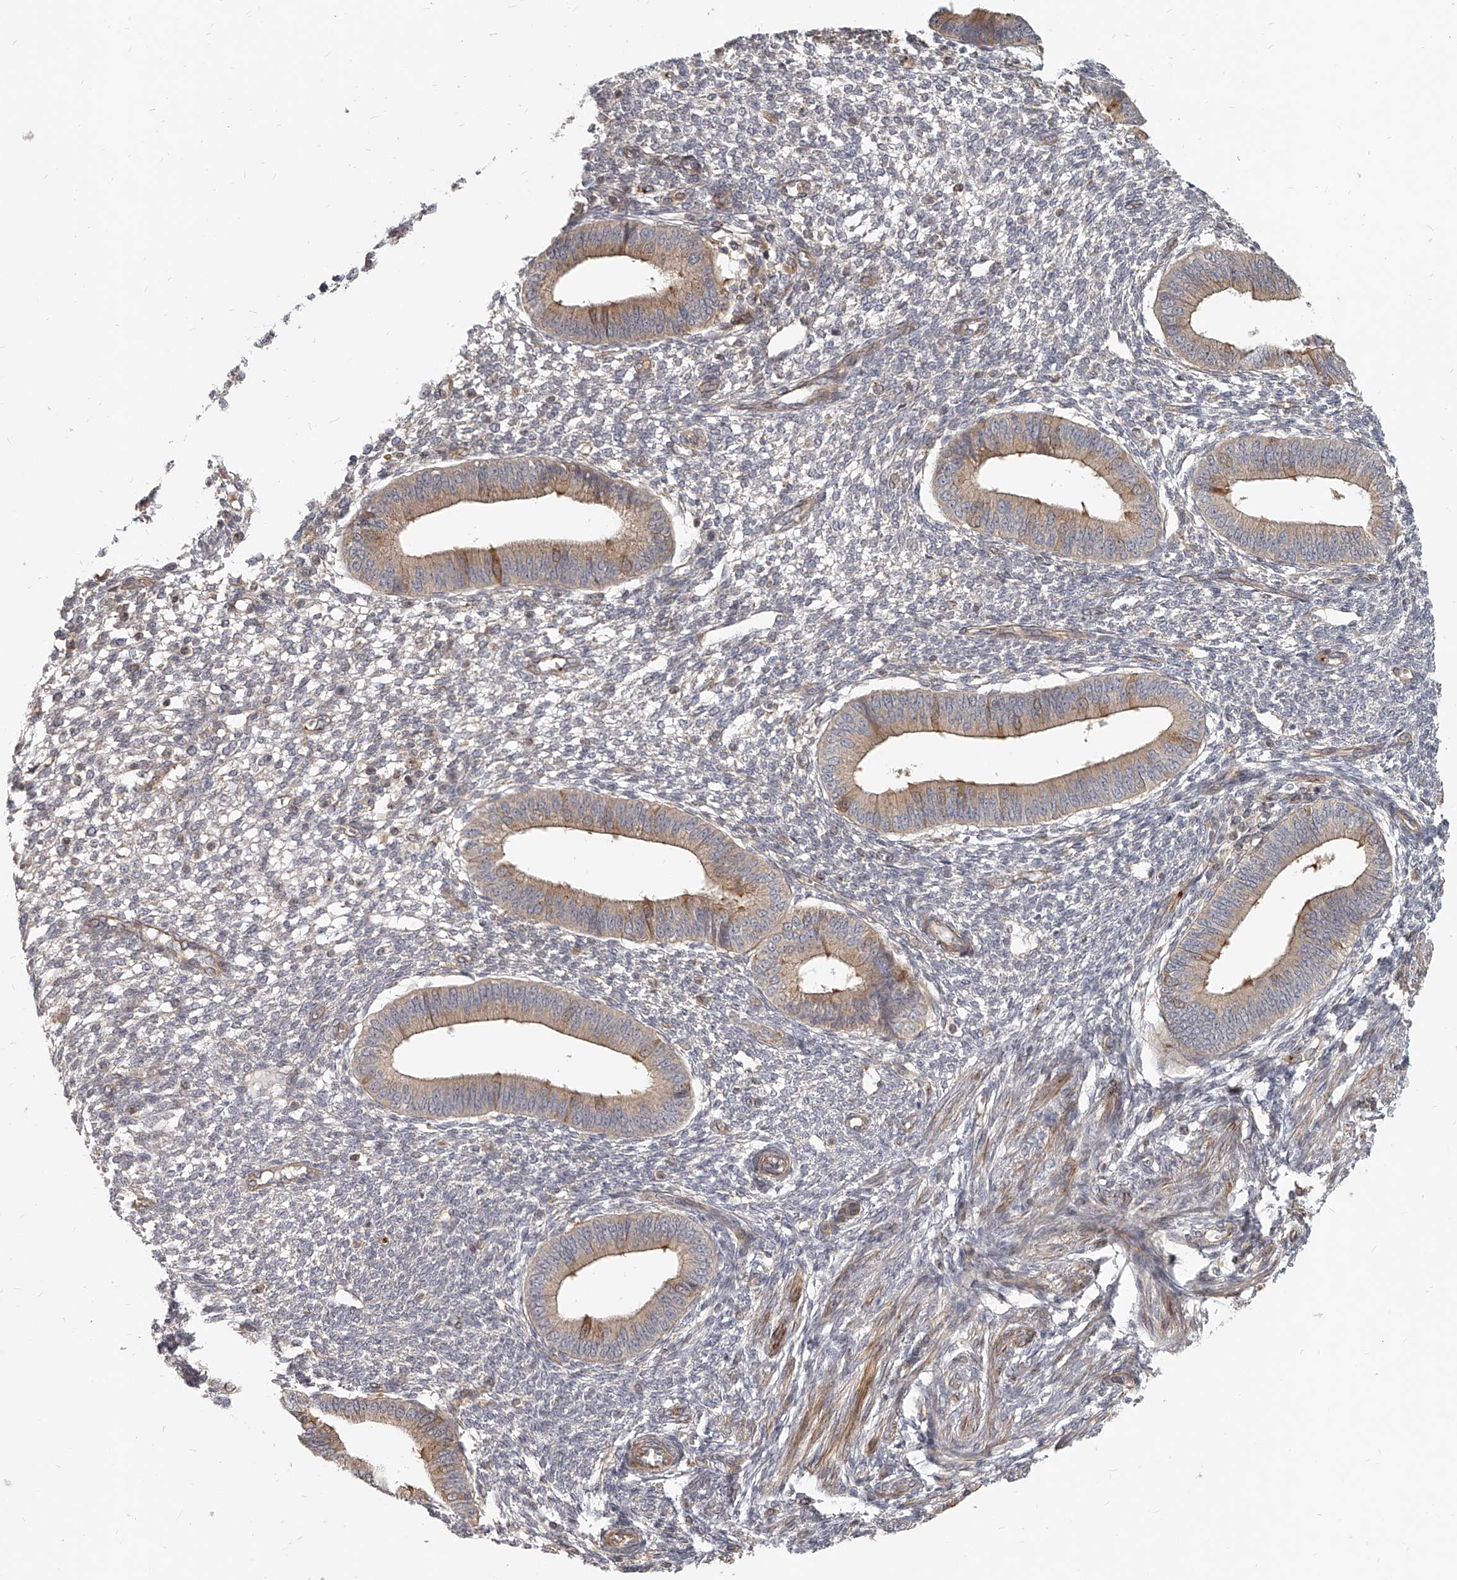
{"staining": {"intensity": "negative", "quantity": "none", "location": "none"}, "tissue": "endometrium", "cell_type": "Cells in endometrial stroma", "image_type": "normal", "snomed": [{"axis": "morphology", "description": "Normal tissue, NOS"}, {"axis": "topography", "description": "Endometrium"}], "caption": "A micrograph of human endometrium is negative for staining in cells in endometrial stroma. (DAB (3,3'-diaminobenzidine) immunohistochemistry with hematoxylin counter stain).", "gene": "SLC37A1", "patient": {"sex": "female", "age": 46}}